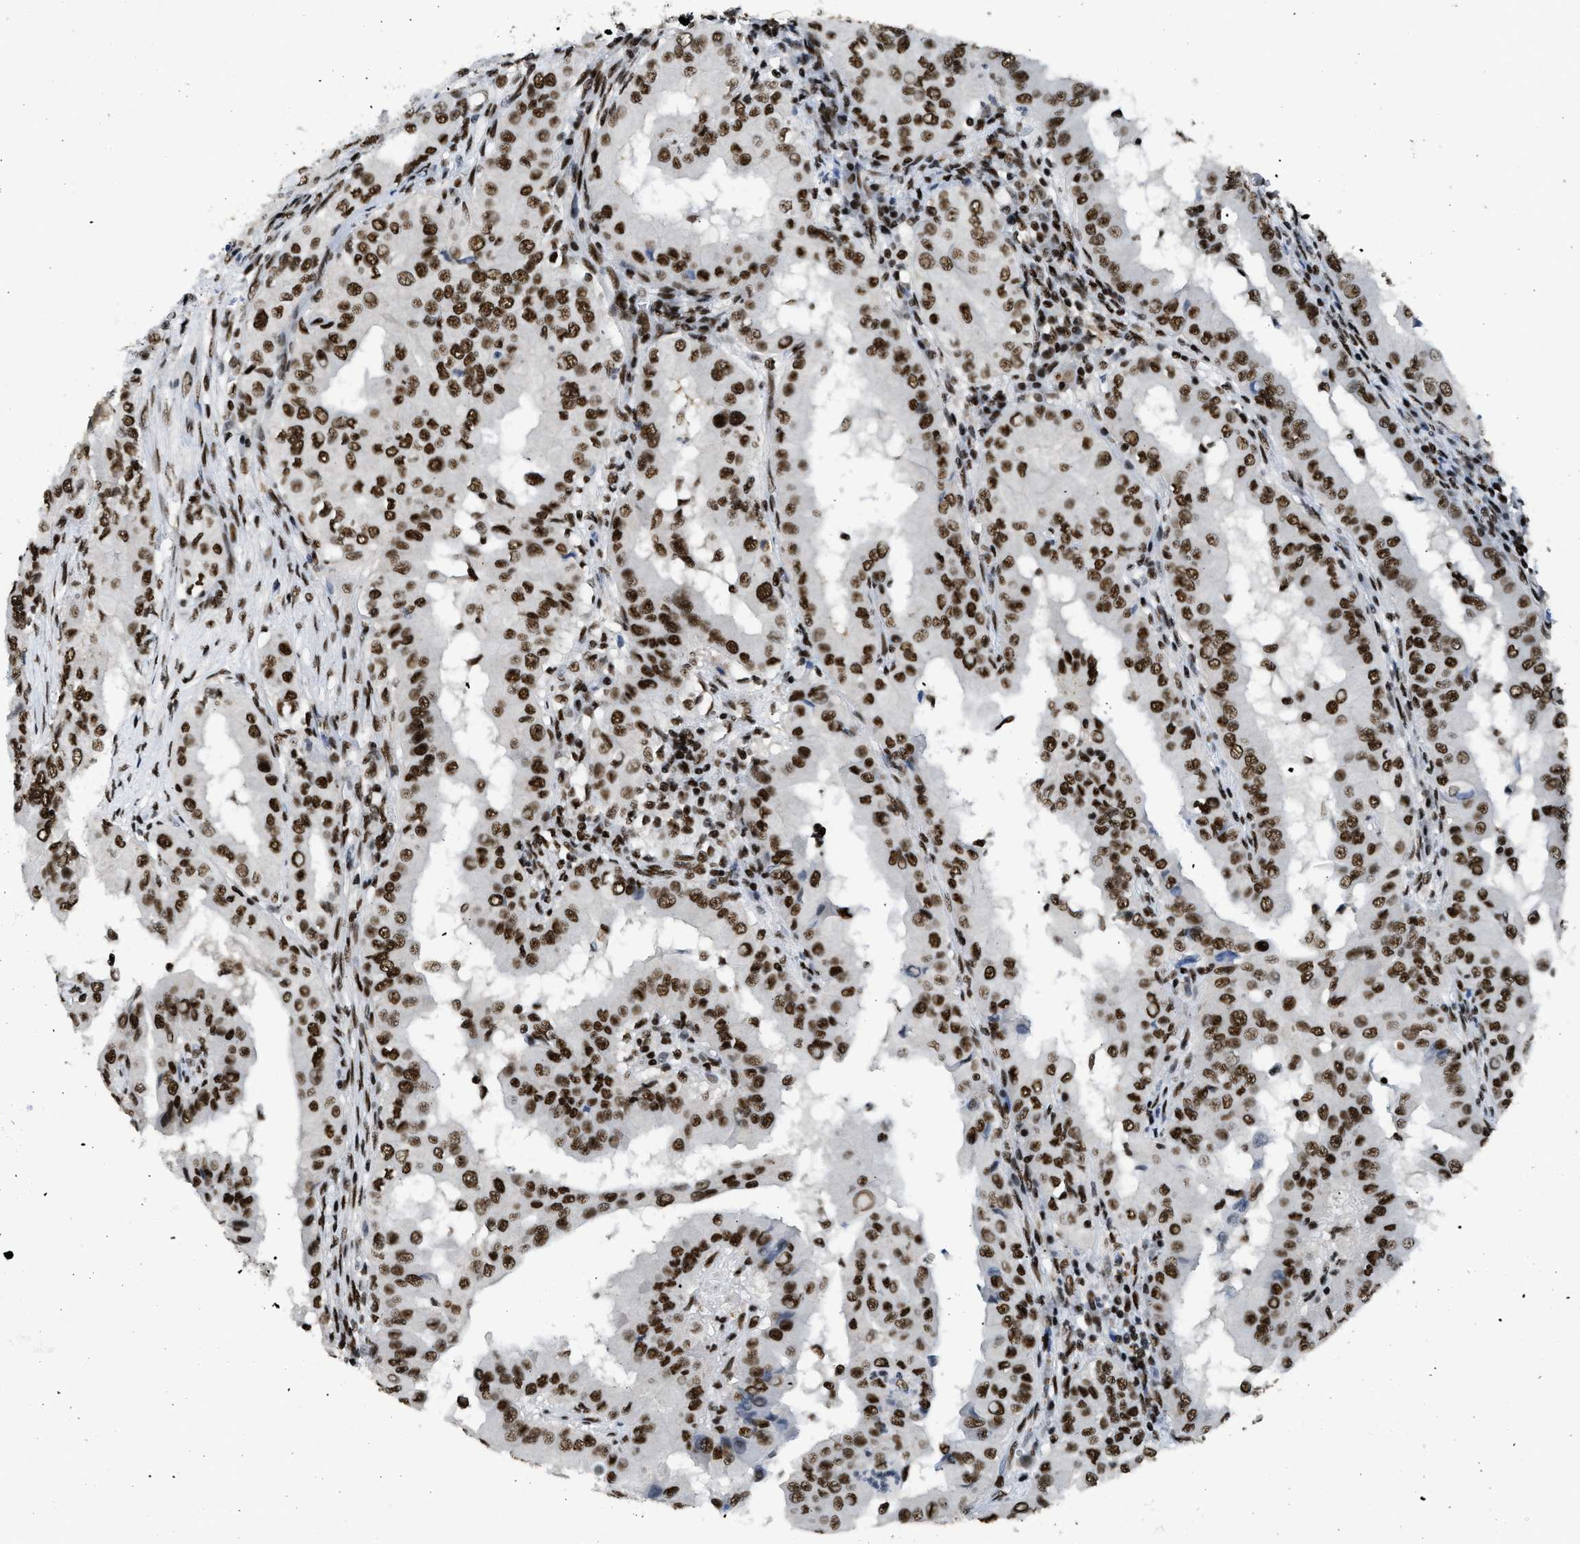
{"staining": {"intensity": "strong", "quantity": ">75%", "location": "nuclear"}, "tissue": "thyroid cancer", "cell_type": "Tumor cells", "image_type": "cancer", "snomed": [{"axis": "morphology", "description": "Papillary adenocarcinoma, NOS"}, {"axis": "topography", "description": "Thyroid gland"}], "caption": "Strong nuclear staining for a protein is appreciated in approximately >75% of tumor cells of papillary adenocarcinoma (thyroid) using immunohistochemistry.", "gene": "SCAF4", "patient": {"sex": "male", "age": 33}}